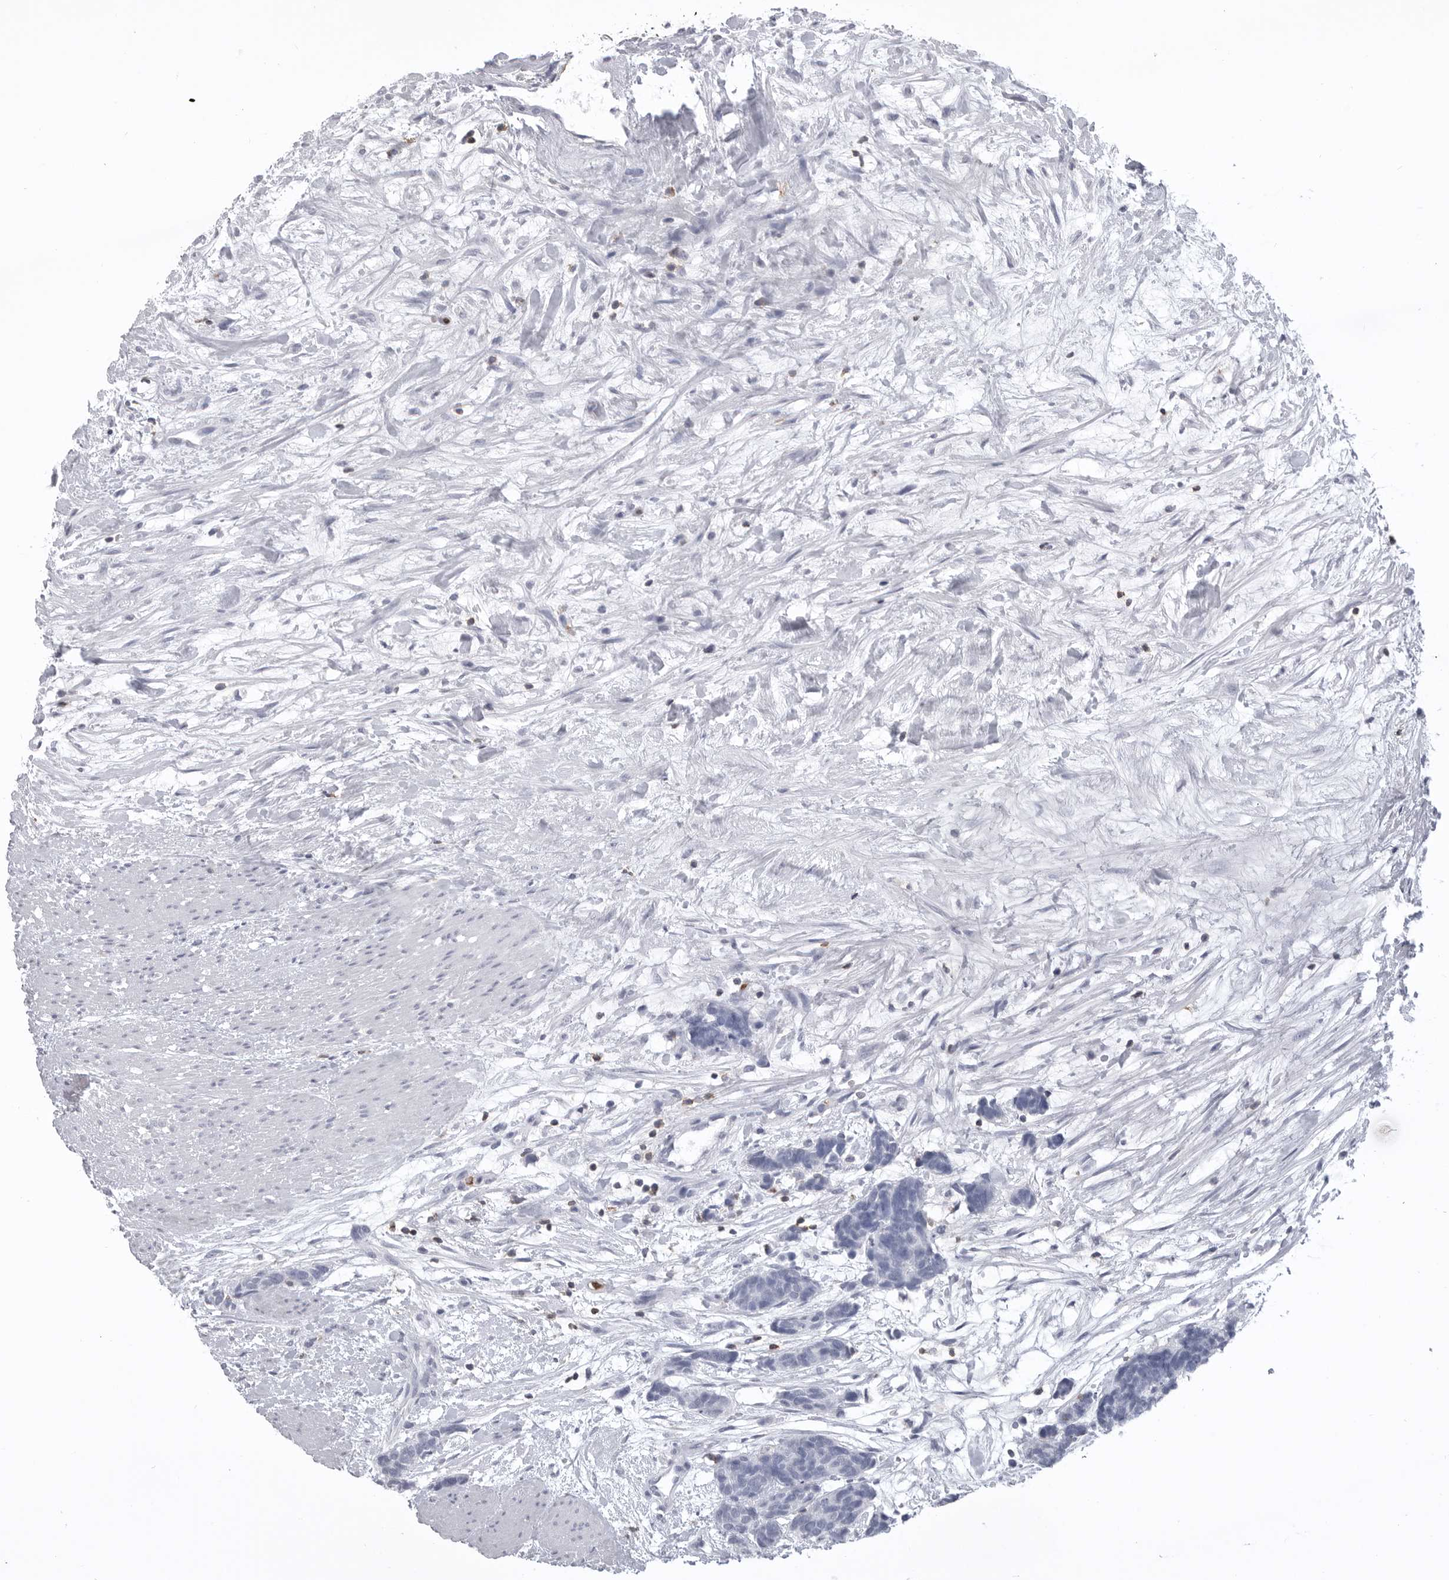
{"staining": {"intensity": "negative", "quantity": "none", "location": "none"}, "tissue": "carcinoid", "cell_type": "Tumor cells", "image_type": "cancer", "snomed": [{"axis": "morphology", "description": "Carcinoma, NOS"}, {"axis": "morphology", "description": "Carcinoid, malignant, NOS"}, {"axis": "topography", "description": "Urinary bladder"}], "caption": "Immunohistochemical staining of carcinoma exhibits no significant positivity in tumor cells. (Immunohistochemistry (ihc), brightfield microscopy, high magnification).", "gene": "ITGAL", "patient": {"sex": "male", "age": 57}}